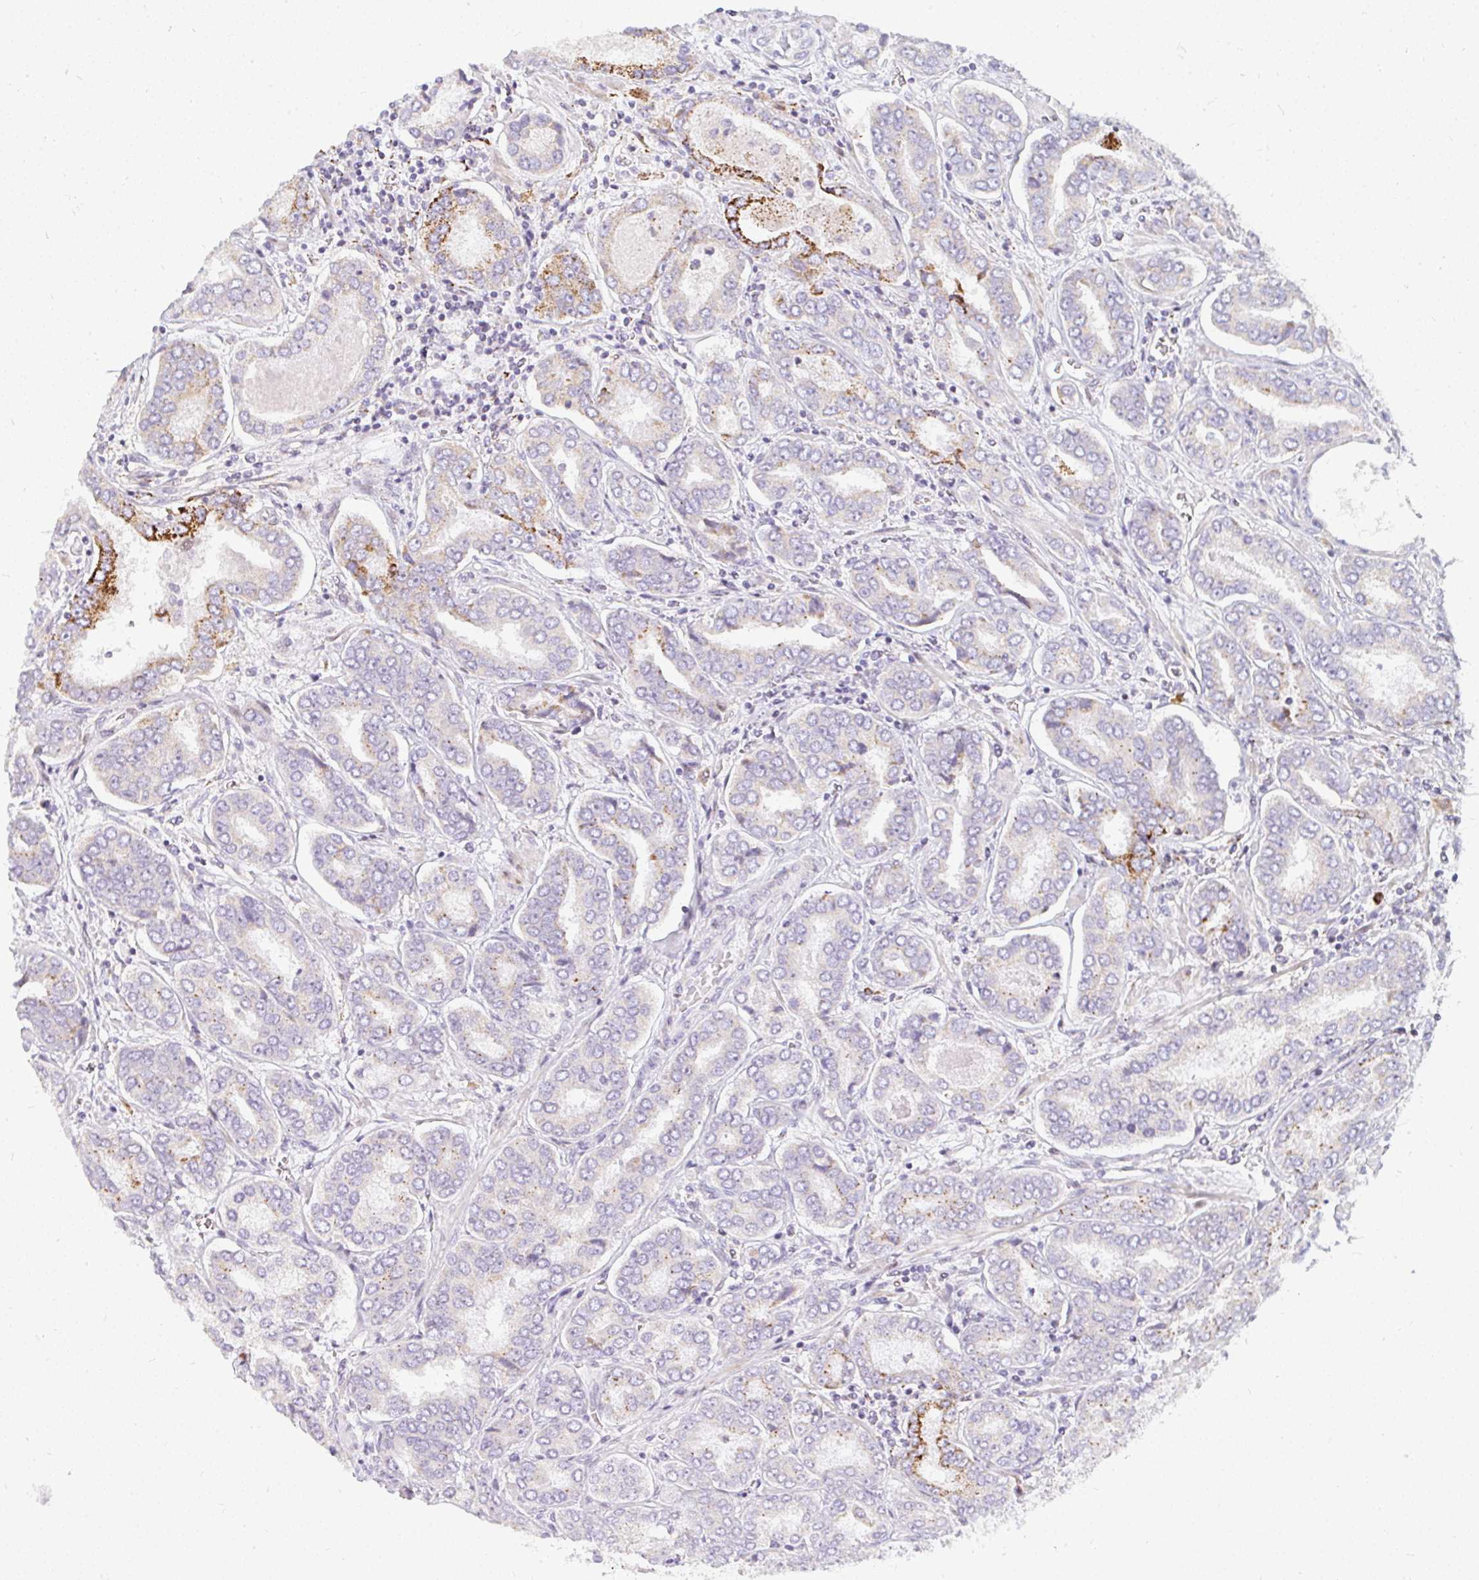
{"staining": {"intensity": "strong", "quantity": "25%-75%", "location": "cytoplasmic/membranous"}, "tissue": "prostate cancer", "cell_type": "Tumor cells", "image_type": "cancer", "snomed": [{"axis": "morphology", "description": "Adenocarcinoma, High grade"}, {"axis": "topography", "description": "Prostate"}], "caption": "Brown immunohistochemical staining in human prostate adenocarcinoma (high-grade) shows strong cytoplasmic/membranous positivity in about 25%-75% of tumor cells.", "gene": "PLA2G5", "patient": {"sex": "male", "age": 72}}